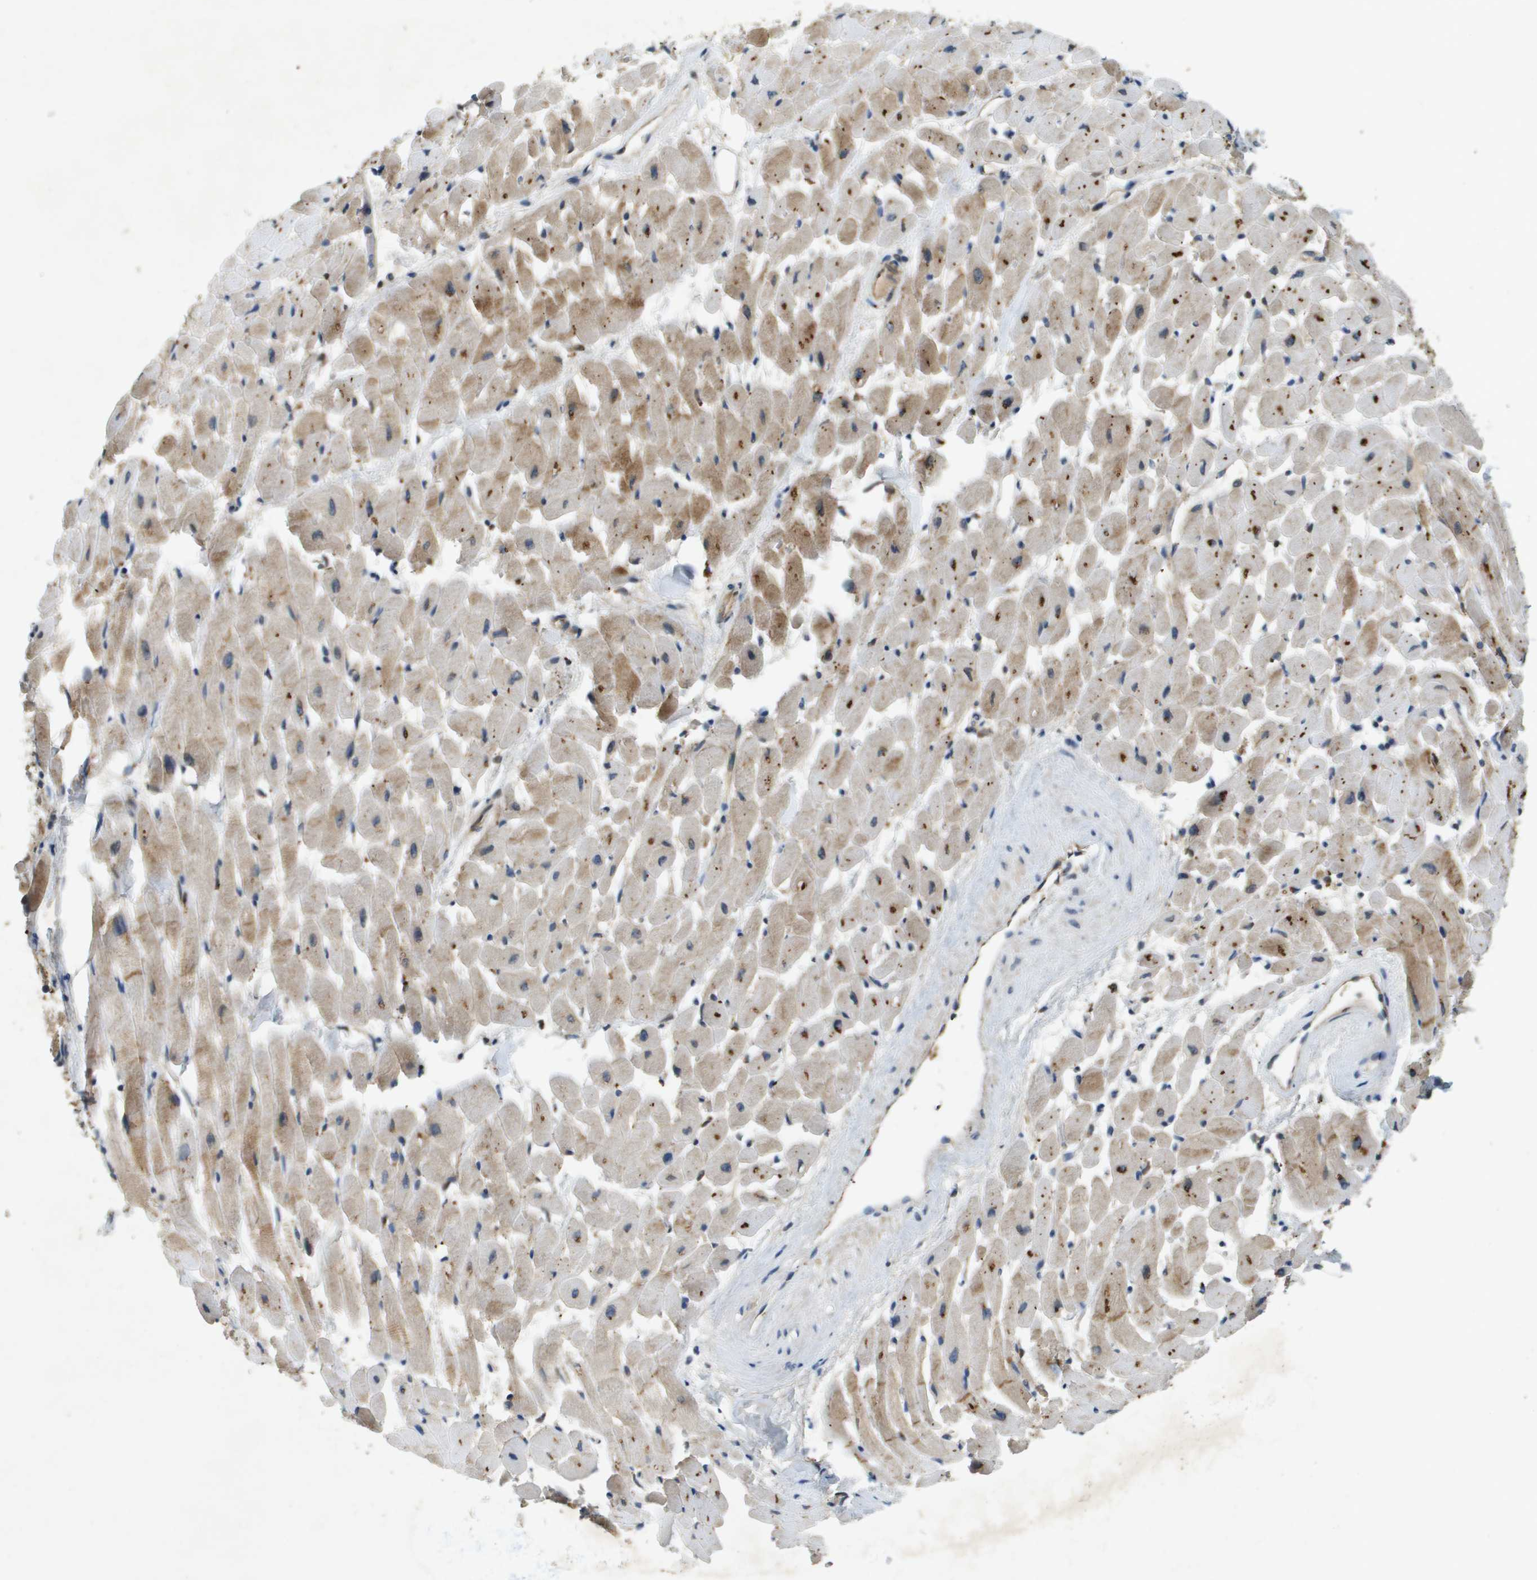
{"staining": {"intensity": "moderate", "quantity": ">75%", "location": "cytoplasmic/membranous"}, "tissue": "heart muscle", "cell_type": "Cardiomyocytes", "image_type": "normal", "snomed": [{"axis": "morphology", "description": "Normal tissue, NOS"}, {"axis": "topography", "description": "Heart"}], "caption": "Immunohistochemistry of normal heart muscle displays medium levels of moderate cytoplasmic/membranous positivity in approximately >75% of cardiomyocytes.", "gene": "PGAP3", "patient": {"sex": "male", "age": 45}}